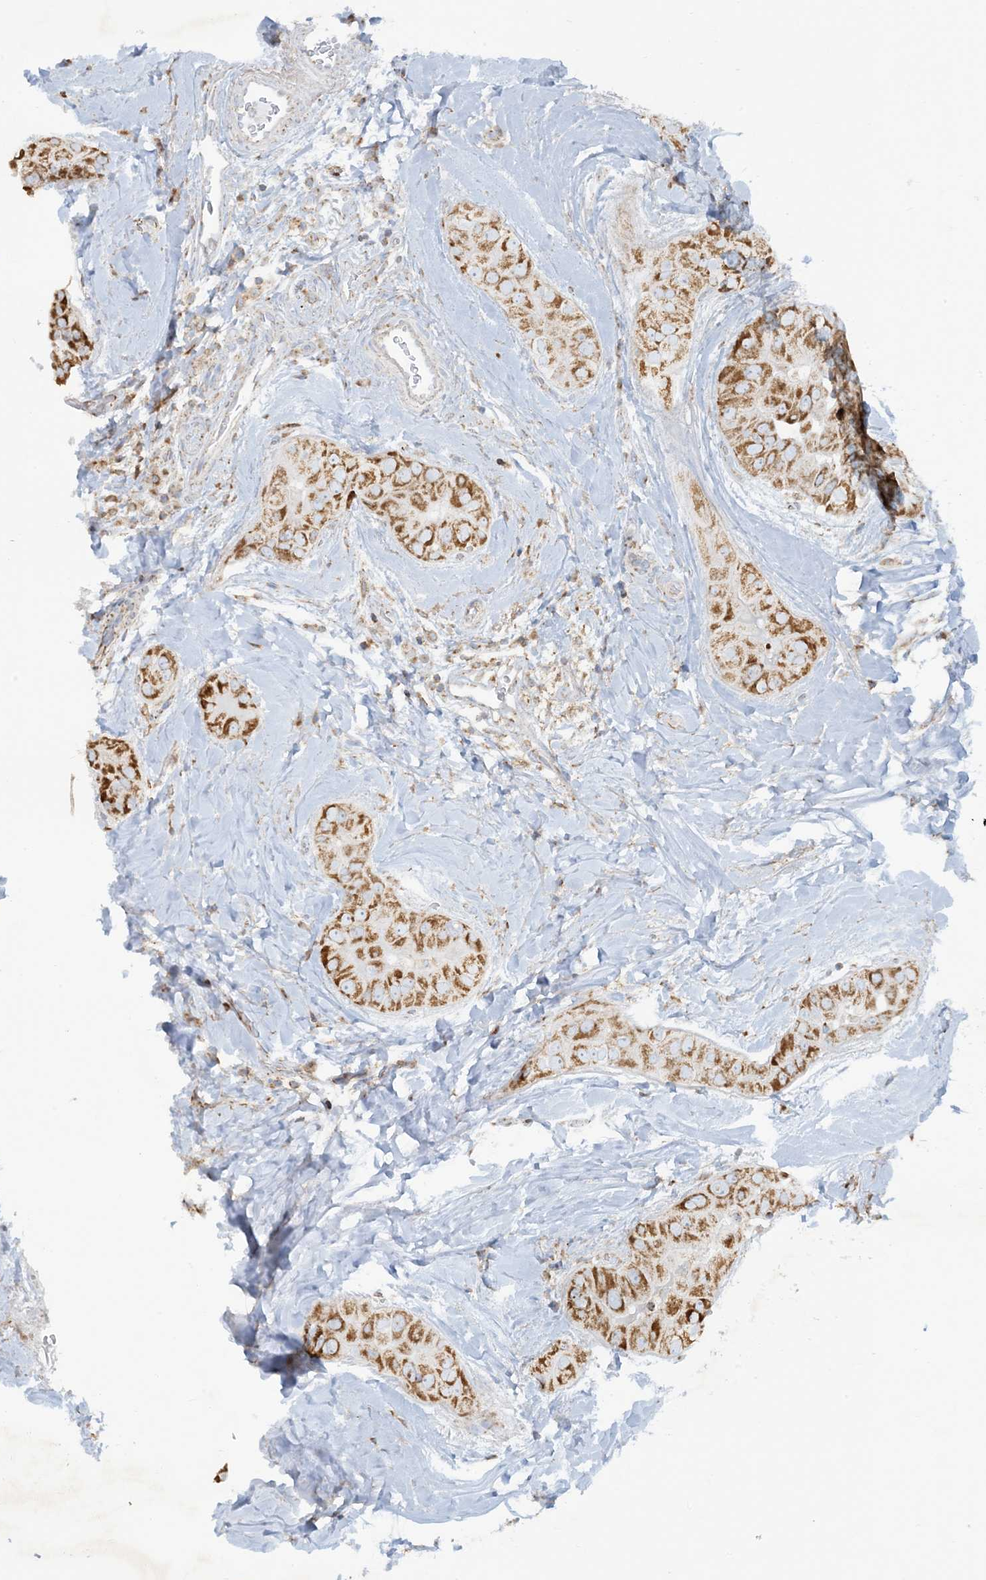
{"staining": {"intensity": "moderate", "quantity": ">75%", "location": "cytoplasmic/membranous"}, "tissue": "thyroid cancer", "cell_type": "Tumor cells", "image_type": "cancer", "snomed": [{"axis": "morphology", "description": "Papillary adenocarcinoma, NOS"}, {"axis": "topography", "description": "Thyroid gland"}], "caption": "Brown immunohistochemical staining in papillary adenocarcinoma (thyroid) displays moderate cytoplasmic/membranous expression in about >75% of tumor cells. (DAB (3,3'-diaminobenzidine) = brown stain, brightfield microscopy at high magnification).", "gene": "BEND4", "patient": {"sex": "male", "age": 33}}